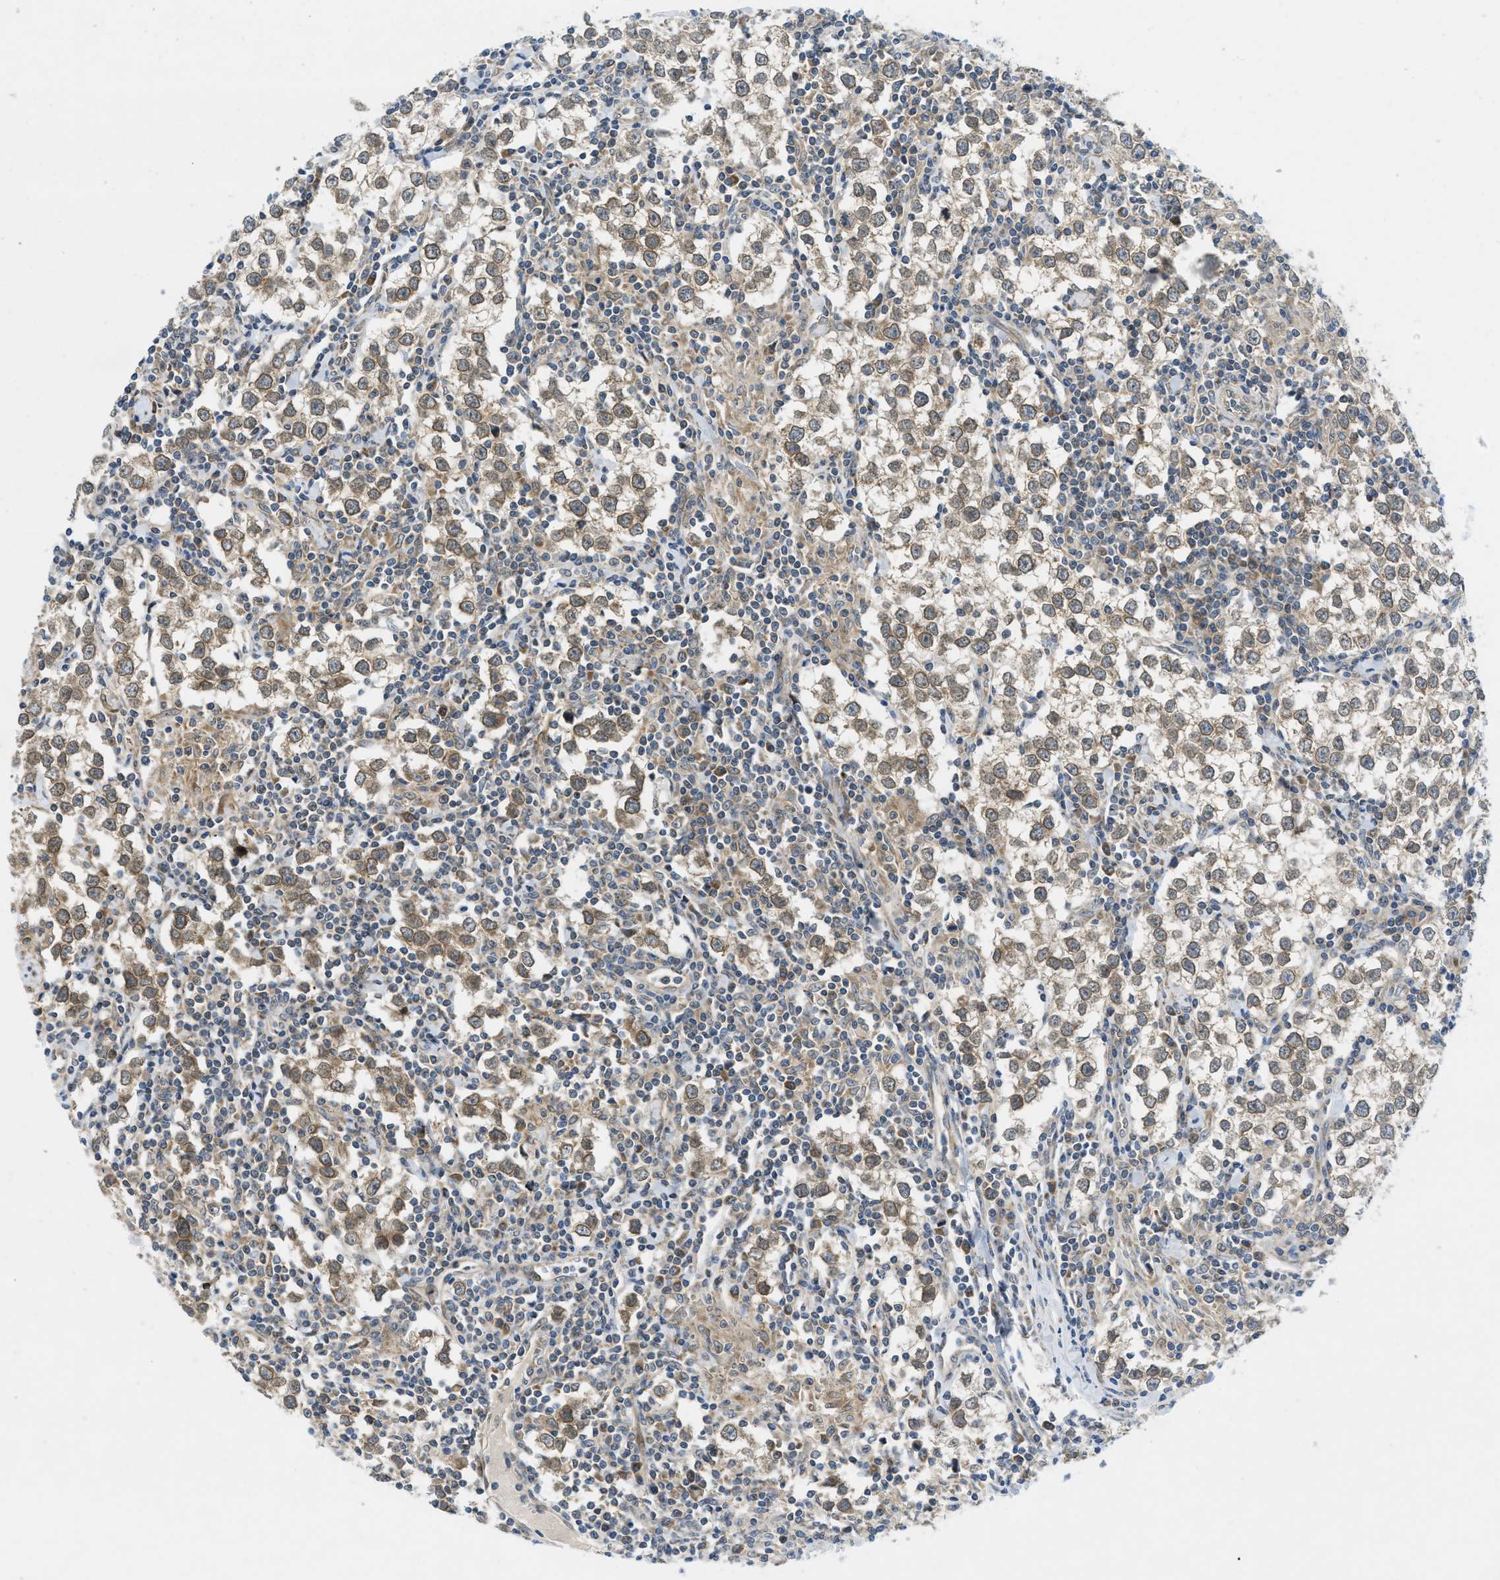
{"staining": {"intensity": "weak", "quantity": ">75%", "location": "cytoplasmic/membranous"}, "tissue": "testis cancer", "cell_type": "Tumor cells", "image_type": "cancer", "snomed": [{"axis": "morphology", "description": "Seminoma, NOS"}, {"axis": "morphology", "description": "Carcinoma, Embryonal, NOS"}, {"axis": "topography", "description": "Testis"}], "caption": "Testis cancer (embryonal carcinoma) stained with DAB immunohistochemistry shows low levels of weak cytoplasmic/membranous staining in about >75% of tumor cells. Using DAB (brown) and hematoxylin (blue) stains, captured at high magnification using brightfield microscopy.", "gene": "EIF2AK3", "patient": {"sex": "male", "age": 36}}